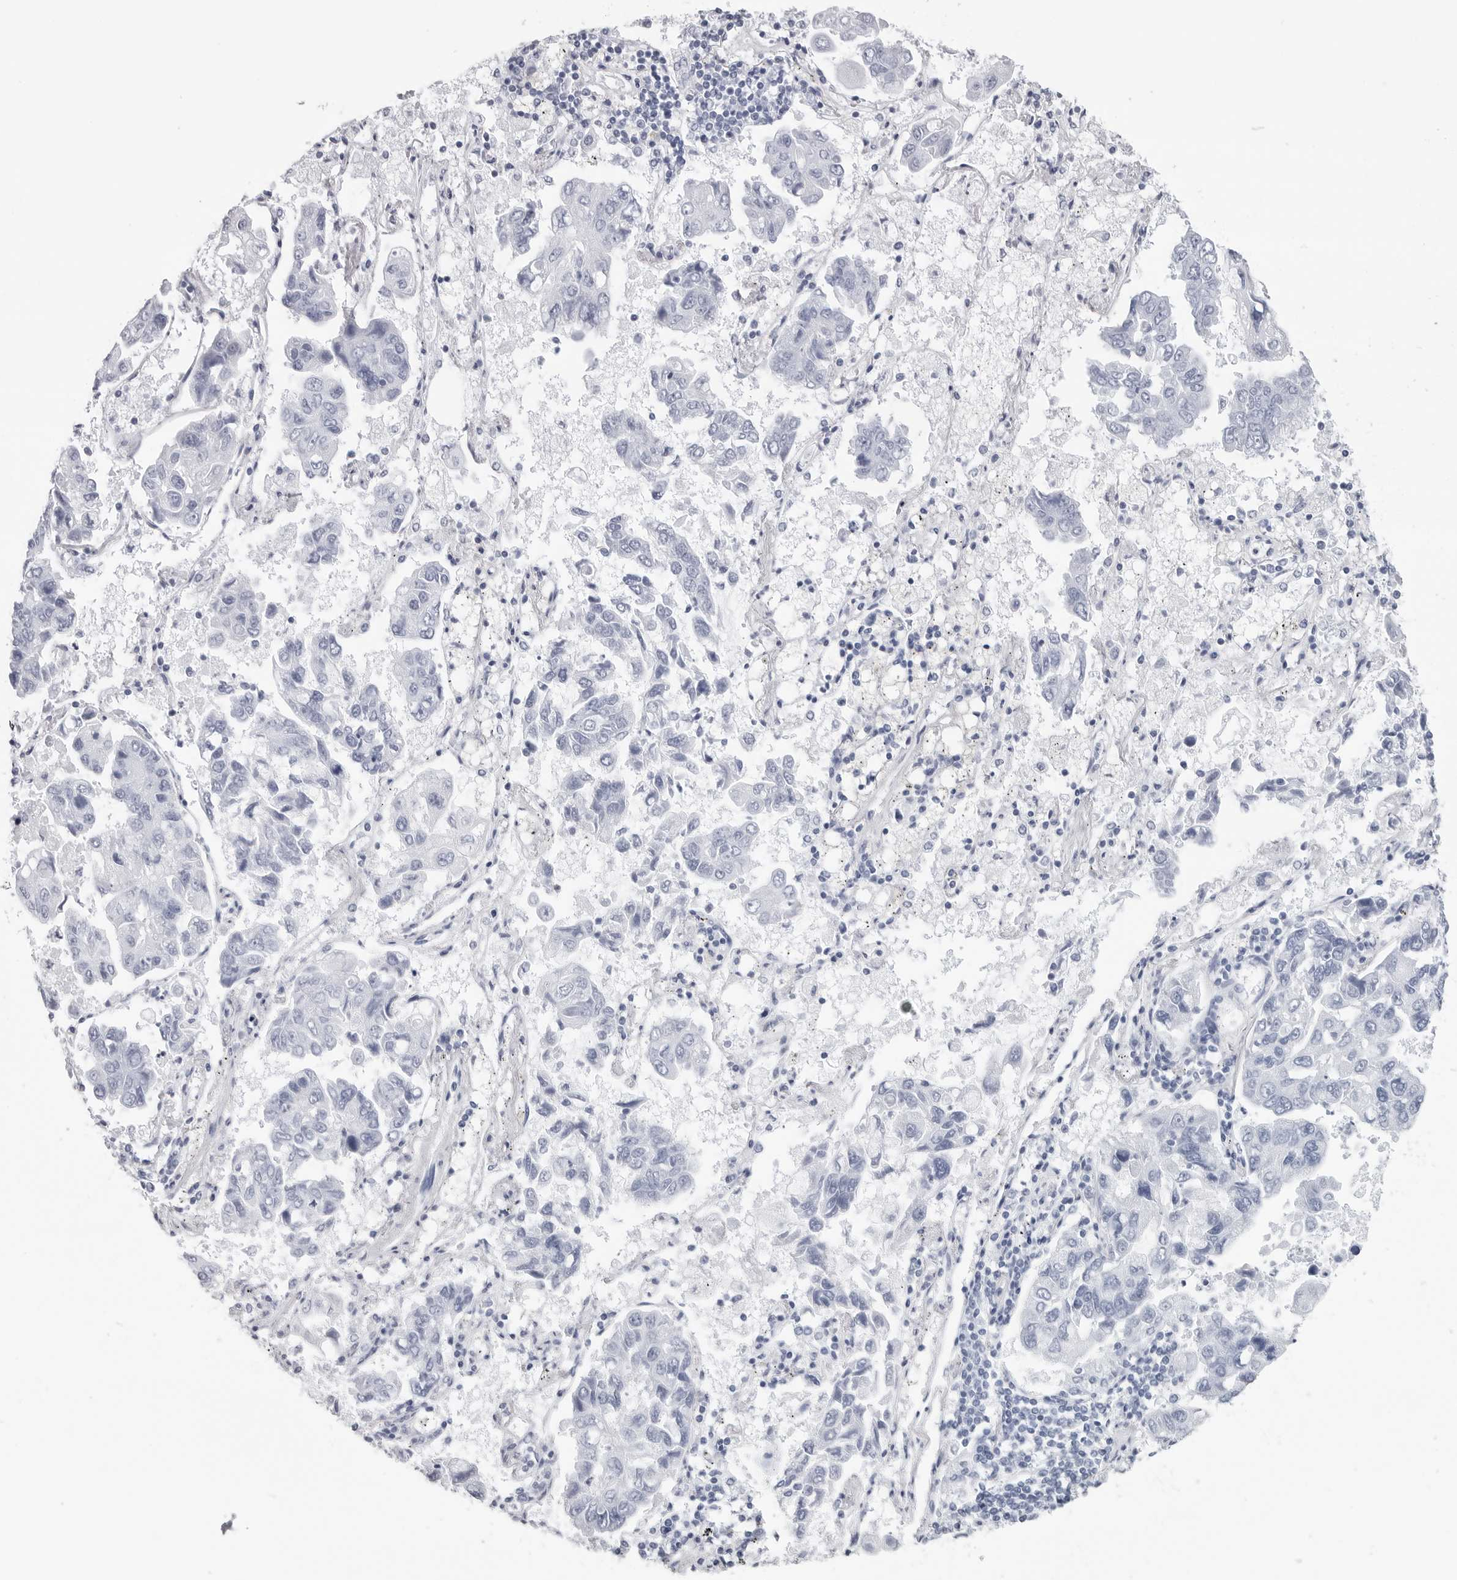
{"staining": {"intensity": "negative", "quantity": "none", "location": "none"}, "tissue": "lung cancer", "cell_type": "Tumor cells", "image_type": "cancer", "snomed": [{"axis": "morphology", "description": "Adenocarcinoma, NOS"}, {"axis": "topography", "description": "Lung"}], "caption": "High power microscopy photomicrograph of an immunohistochemistry (IHC) micrograph of lung cancer (adenocarcinoma), revealing no significant expression in tumor cells. (DAB (3,3'-diaminobenzidine) IHC, high magnification).", "gene": "CST2", "patient": {"sex": "male", "age": 64}}